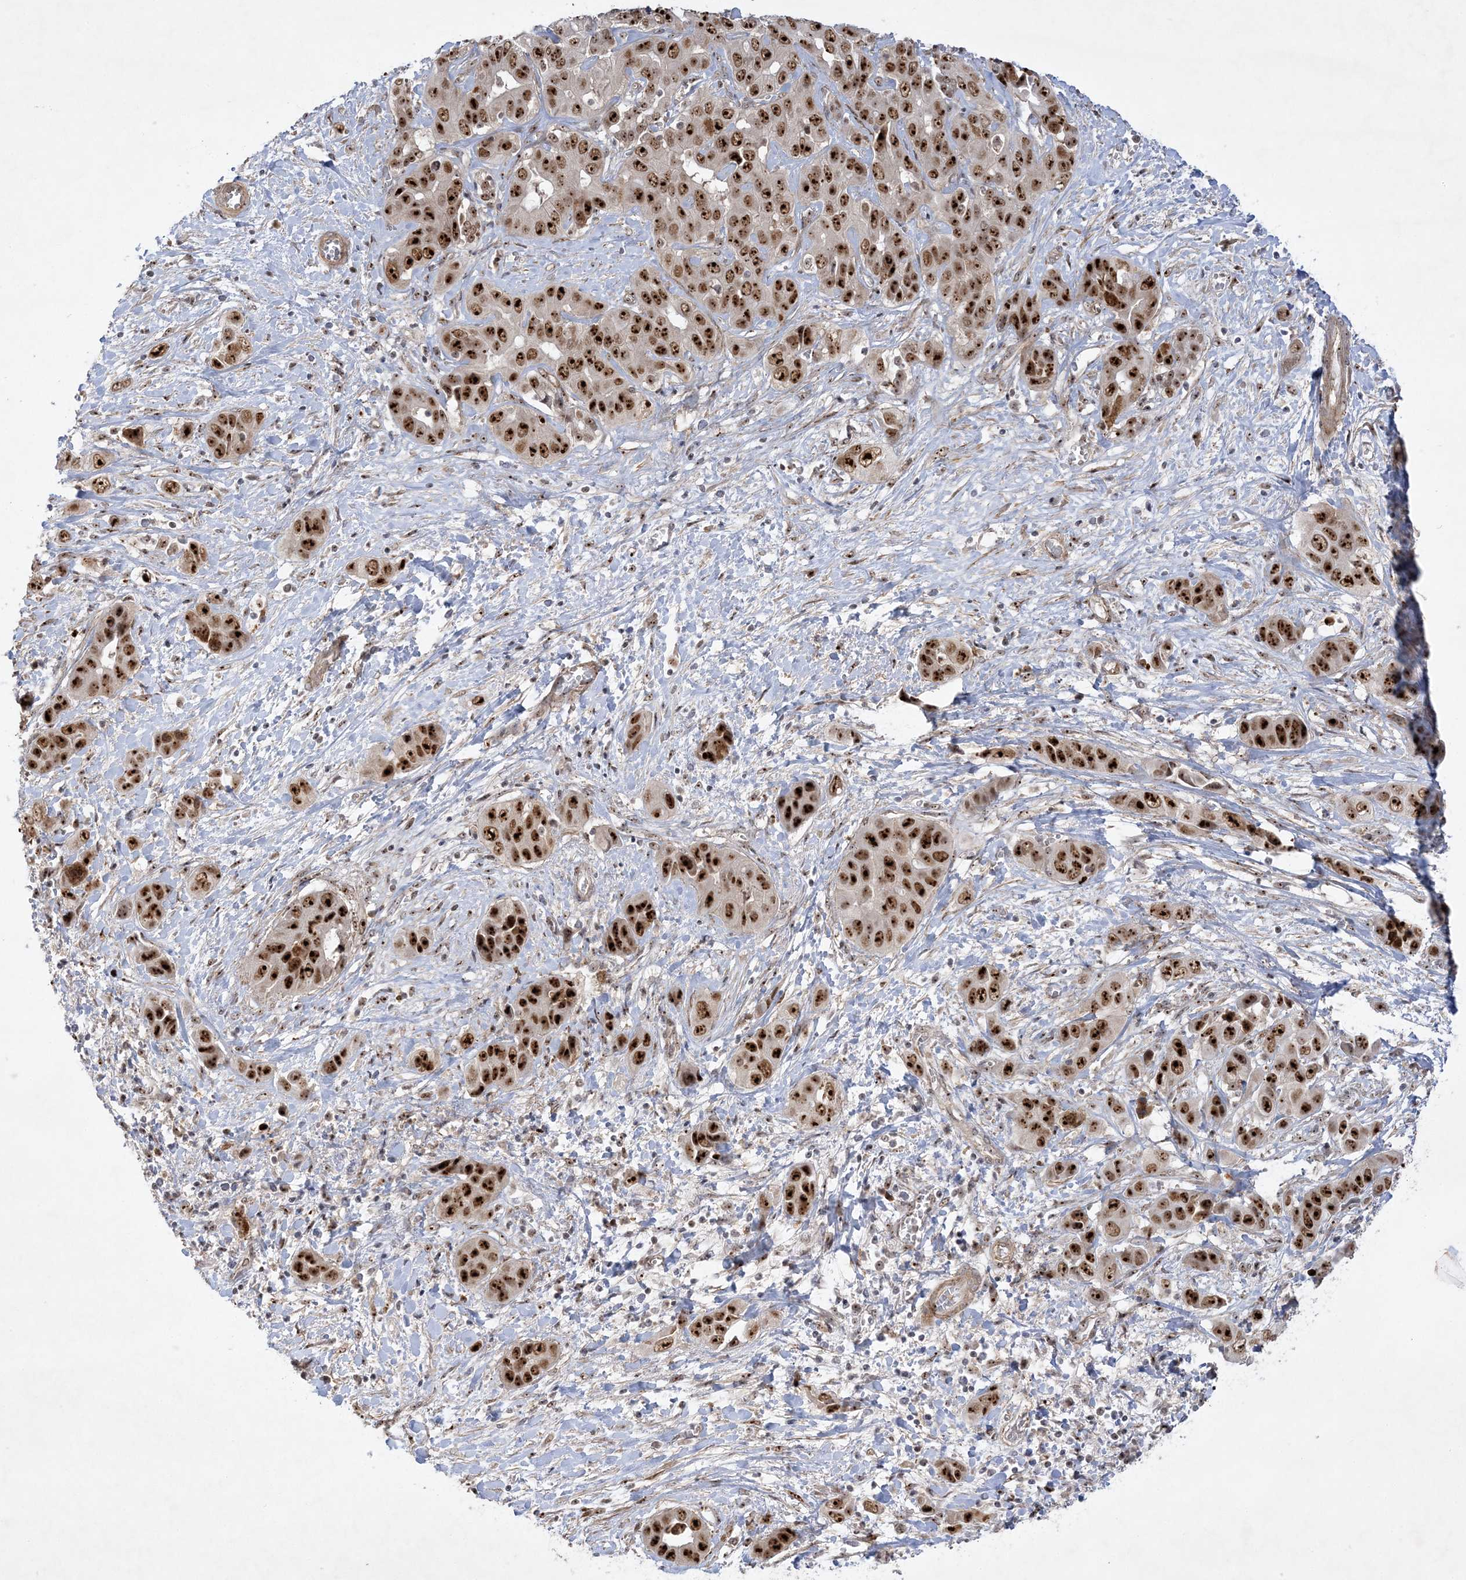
{"staining": {"intensity": "strong", "quantity": ">75%", "location": "nuclear"}, "tissue": "liver cancer", "cell_type": "Tumor cells", "image_type": "cancer", "snomed": [{"axis": "morphology", "description": "Cholangiocarcinoma"}, {"axis": "topography", "description": "Liver"}], "caption": "Tumor cells exhibit high levels of strong nuclear expression in about >75% of cells in human cholangiocarcinoma (liver).", "gene": "NPM3", "patient": {"sex": "female", "age": 52}}